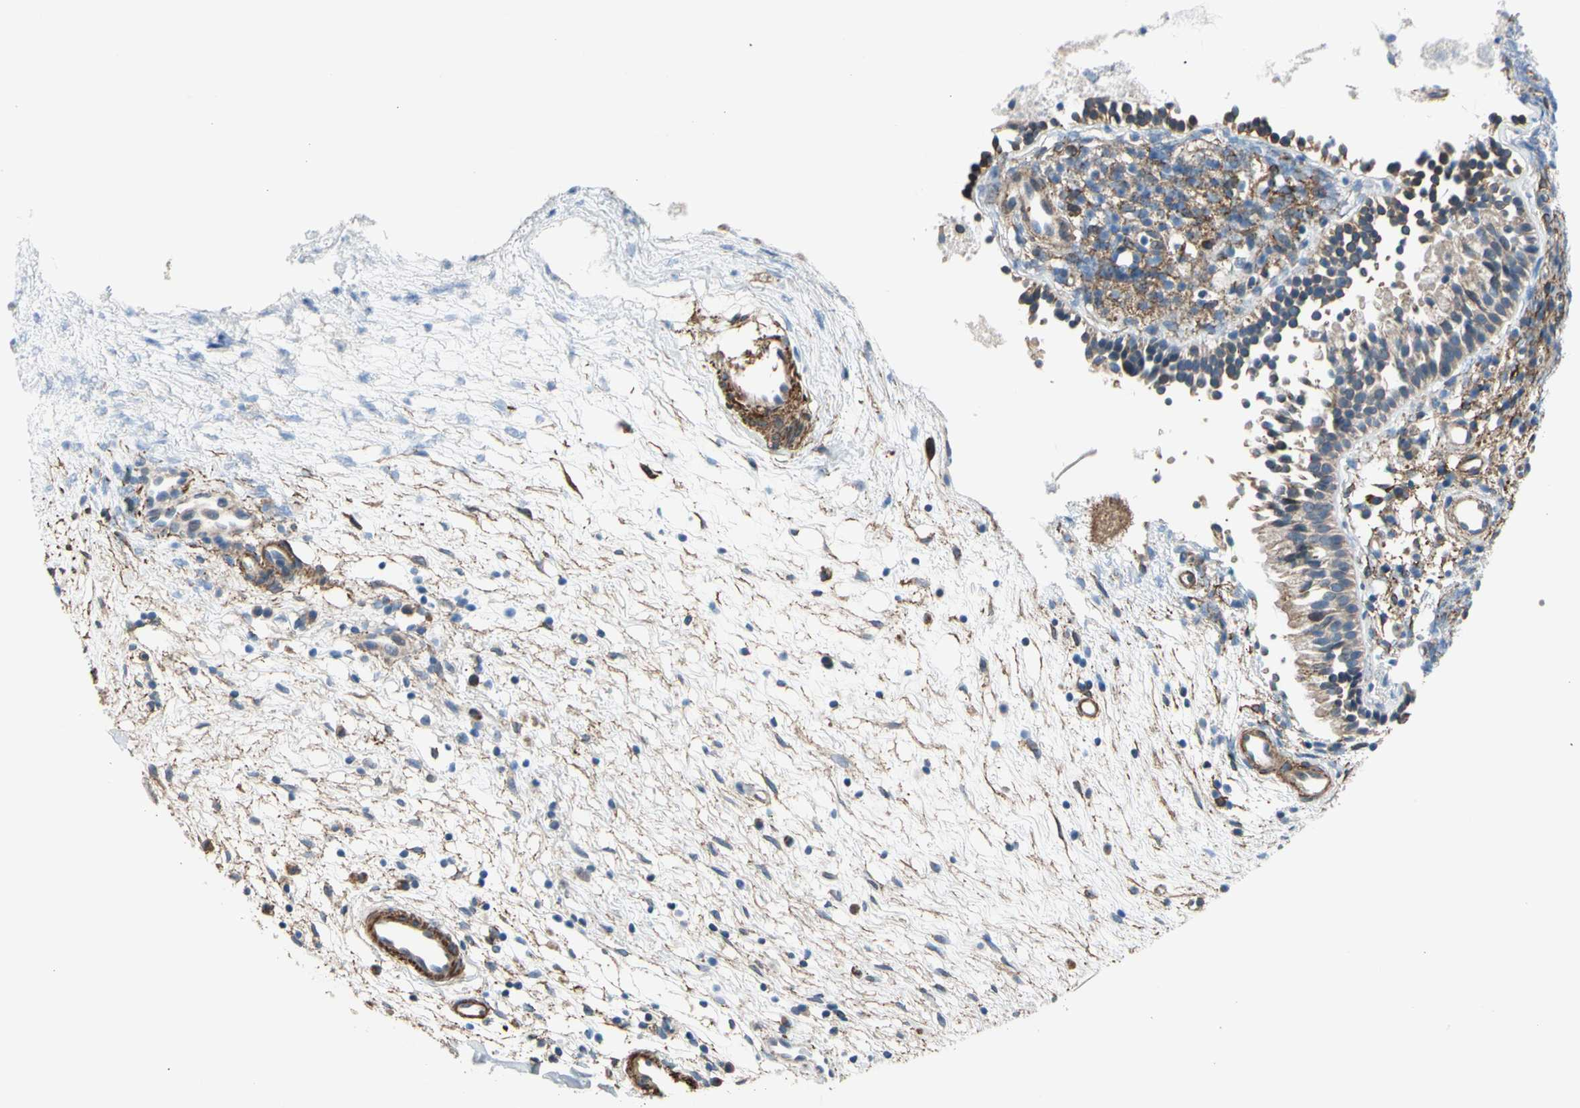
{"staining": {"intensity": "weak", "quantity": ">75%", "location": "cytoplasmic/membranous"}, "tissue": "nasopharynx", "cell_type": "Respiratory epithelial cells", "image_type": "normal", "snomed": [{"axis": "morphology", "description": "Normal tissue, NOS"}, {"axis": "topography", "description": "Nasopharynx"}], "caption": "A high-resolution photomicrograph shows immunohistochemistry staining of normal nasopharynx, which displays weak cytoplasmic/membranous staining in about >75% of respiratory epithelial cells.", "gene": "LIMK2", "patient": {"sex": "male", "age": 21}}